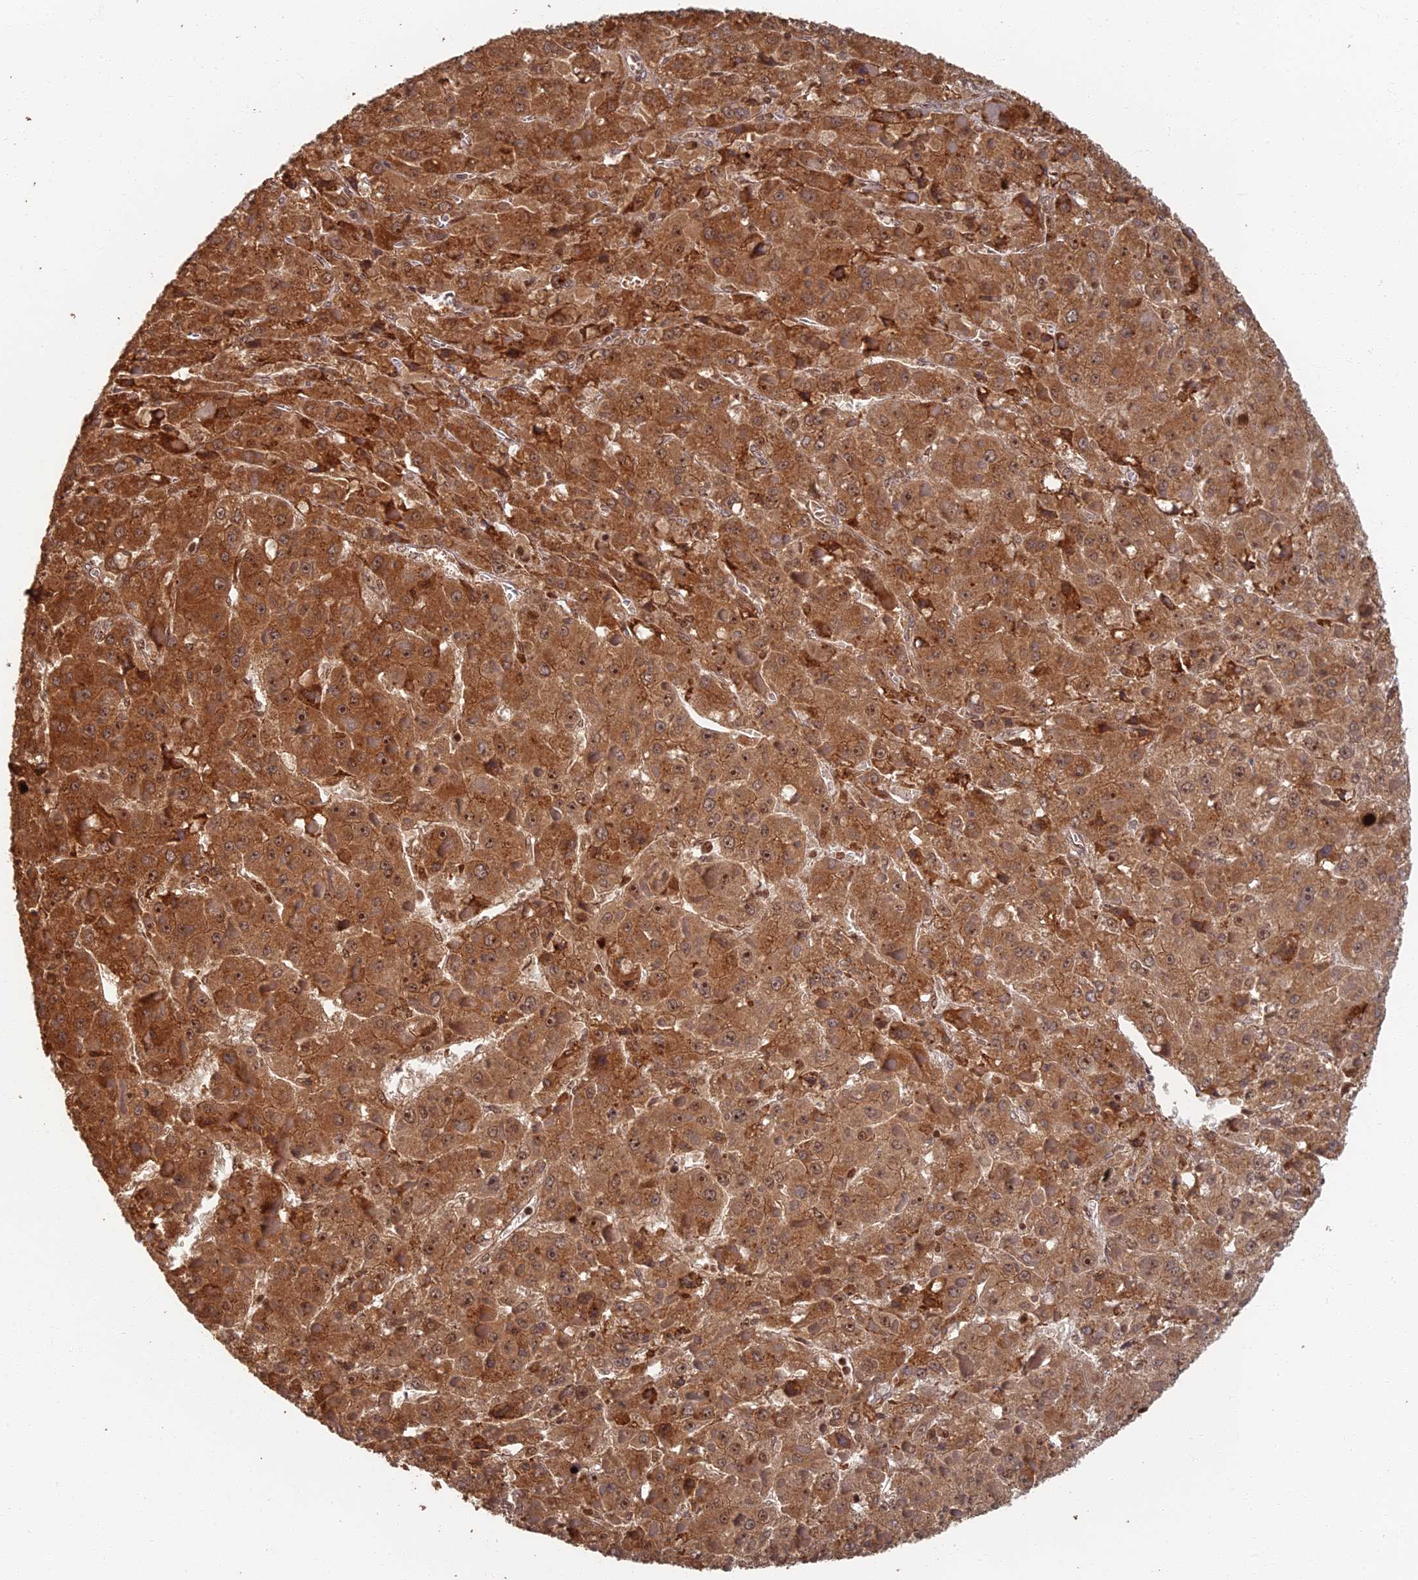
{"staining": {"intensity": "moderate", "quantity": ">75%", "location": "cytoplasmic/membranous,nuclear"}, "tissue": "liver cancer", "cell_type": "Tumor cells", "image_type": "cancer", "snomed": [{"axis": "morphology", "description": "Carcinoma, Hepatocellular, NOS"}, {"axis": "topography", "description": "Liver"}], "caption": "Liver cancer (hepatocellular carcinoma) was stained to show a protein in brown. There is medium levels of moderate cytoplasmic/membranous and nuclear positivity in approximately >75% of tumor cells.", "gene": "GPATCH1", "patient": {"sex": "female", "age": 73}}